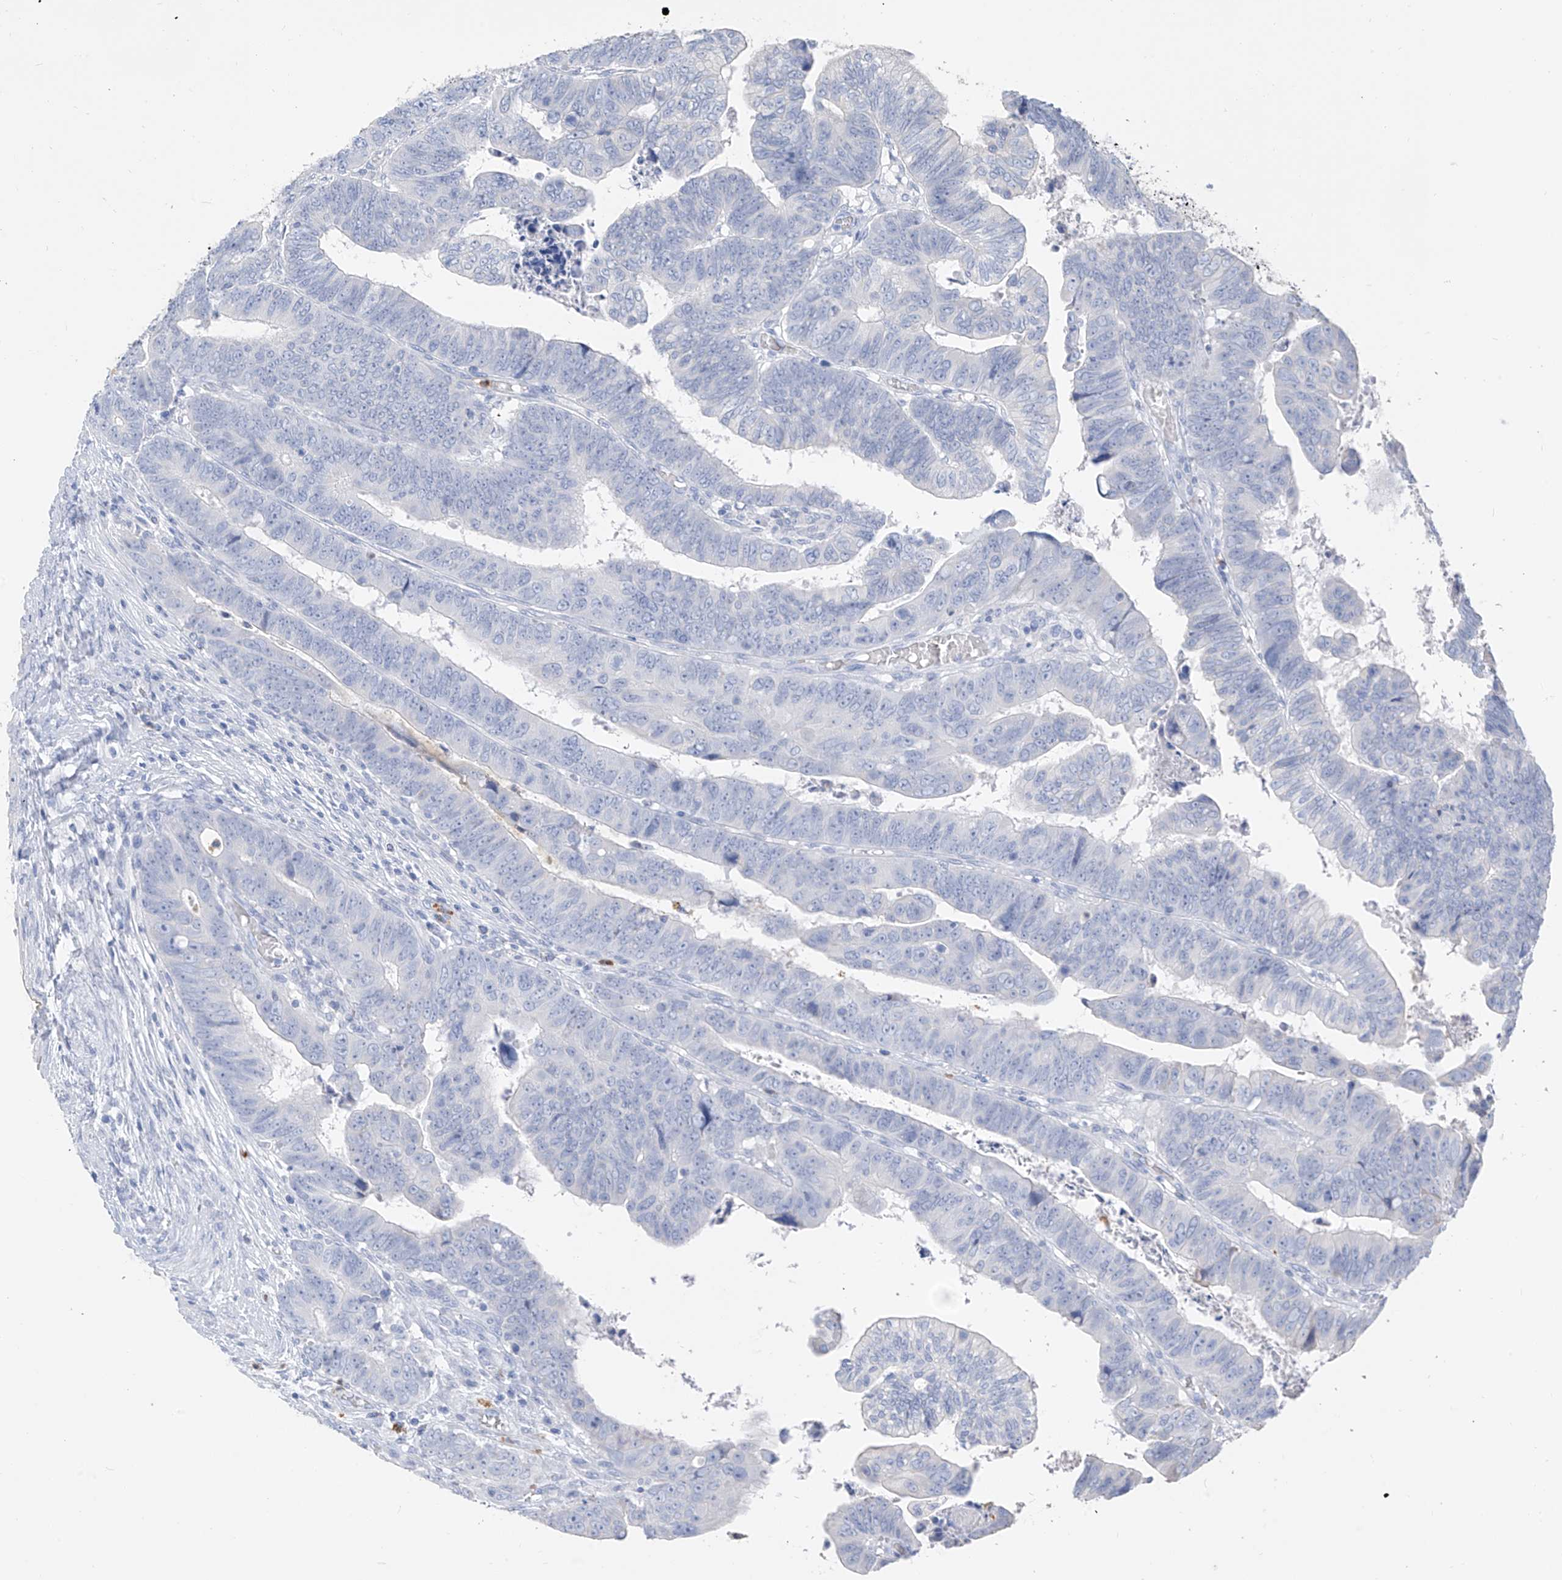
{"staining": {"intensity": "negative", "quantity": "none", "location": "none"}, "tissue": "colorectal cancer", "cell_type": "Tumor cells", "image_type": "cancer", "snomed": [{"axis": "morphology", "description": "Normal tissue, NOS"}, {"axis": "morphology", "description": "Adenocarcinoma, NOS"}, {"axis": "topography", "description": "Rectum"}], "caption": "IHC image of colorectal cancer stained for a protein (brown), which exhibits no expression in tumor cells.", "gene": "PAFAH1B3", "patient": {"sex": "female", "age": 65}}